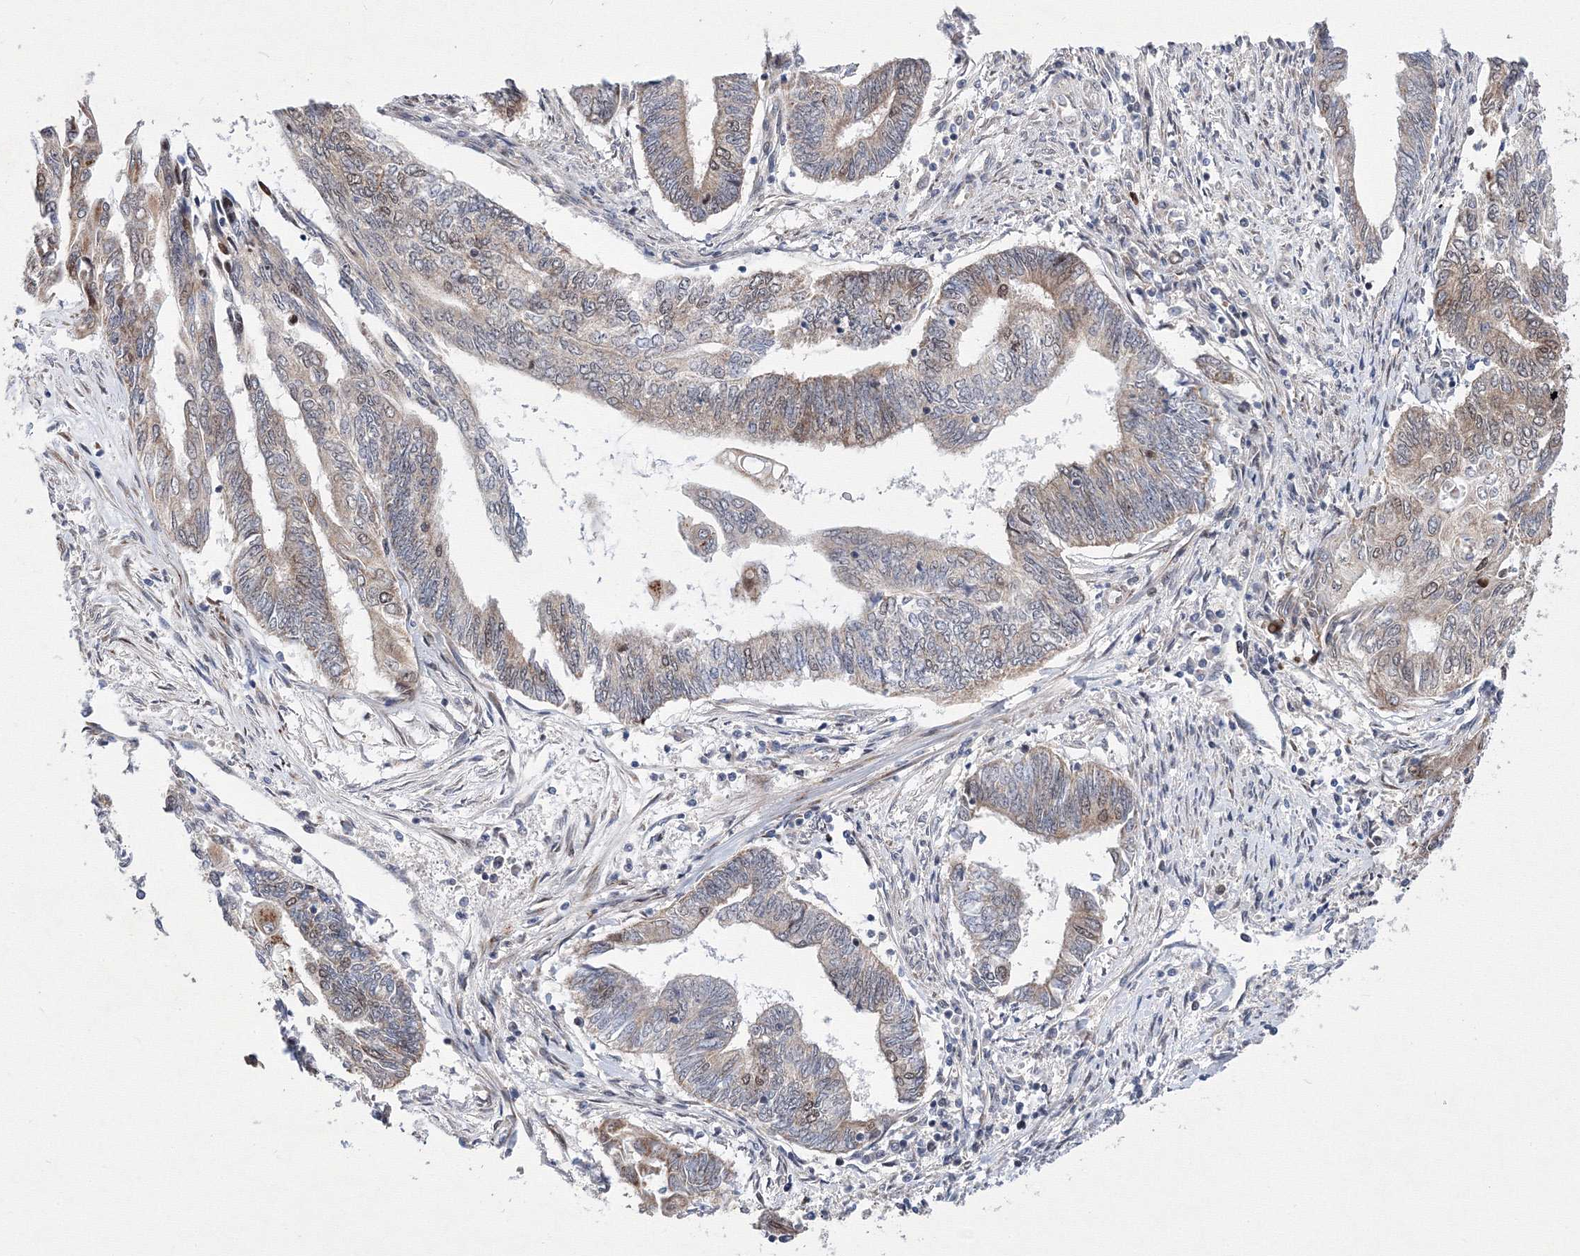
{"staining": {"intensity": "weak", "quantity": ">75%", "location": "cytoplasmic/membranous,nuclear"}, "tissue": "endometrial cancer", "cell_type": "Tumor cells", "image_type": "cancer", "snomed": [{"axis": "morphology", "description": "Adenocarcinoma, NOS"}, {"axis": "topography", "description": "Uterus"}, {"axis": "topography", "description": "Endometrium"}], "caption": "Endometrial adenocarcinoma was stained to show a protein in brown. There is low levels of weak cytoplasmic/membranous and nuclear positivity in approximately >75% of tumor cells. (brown staining indicates protein expression, while blue staining denotes nuclei).", "gene": "GPN1", "patient": {"sex": "female", "age": 70}}